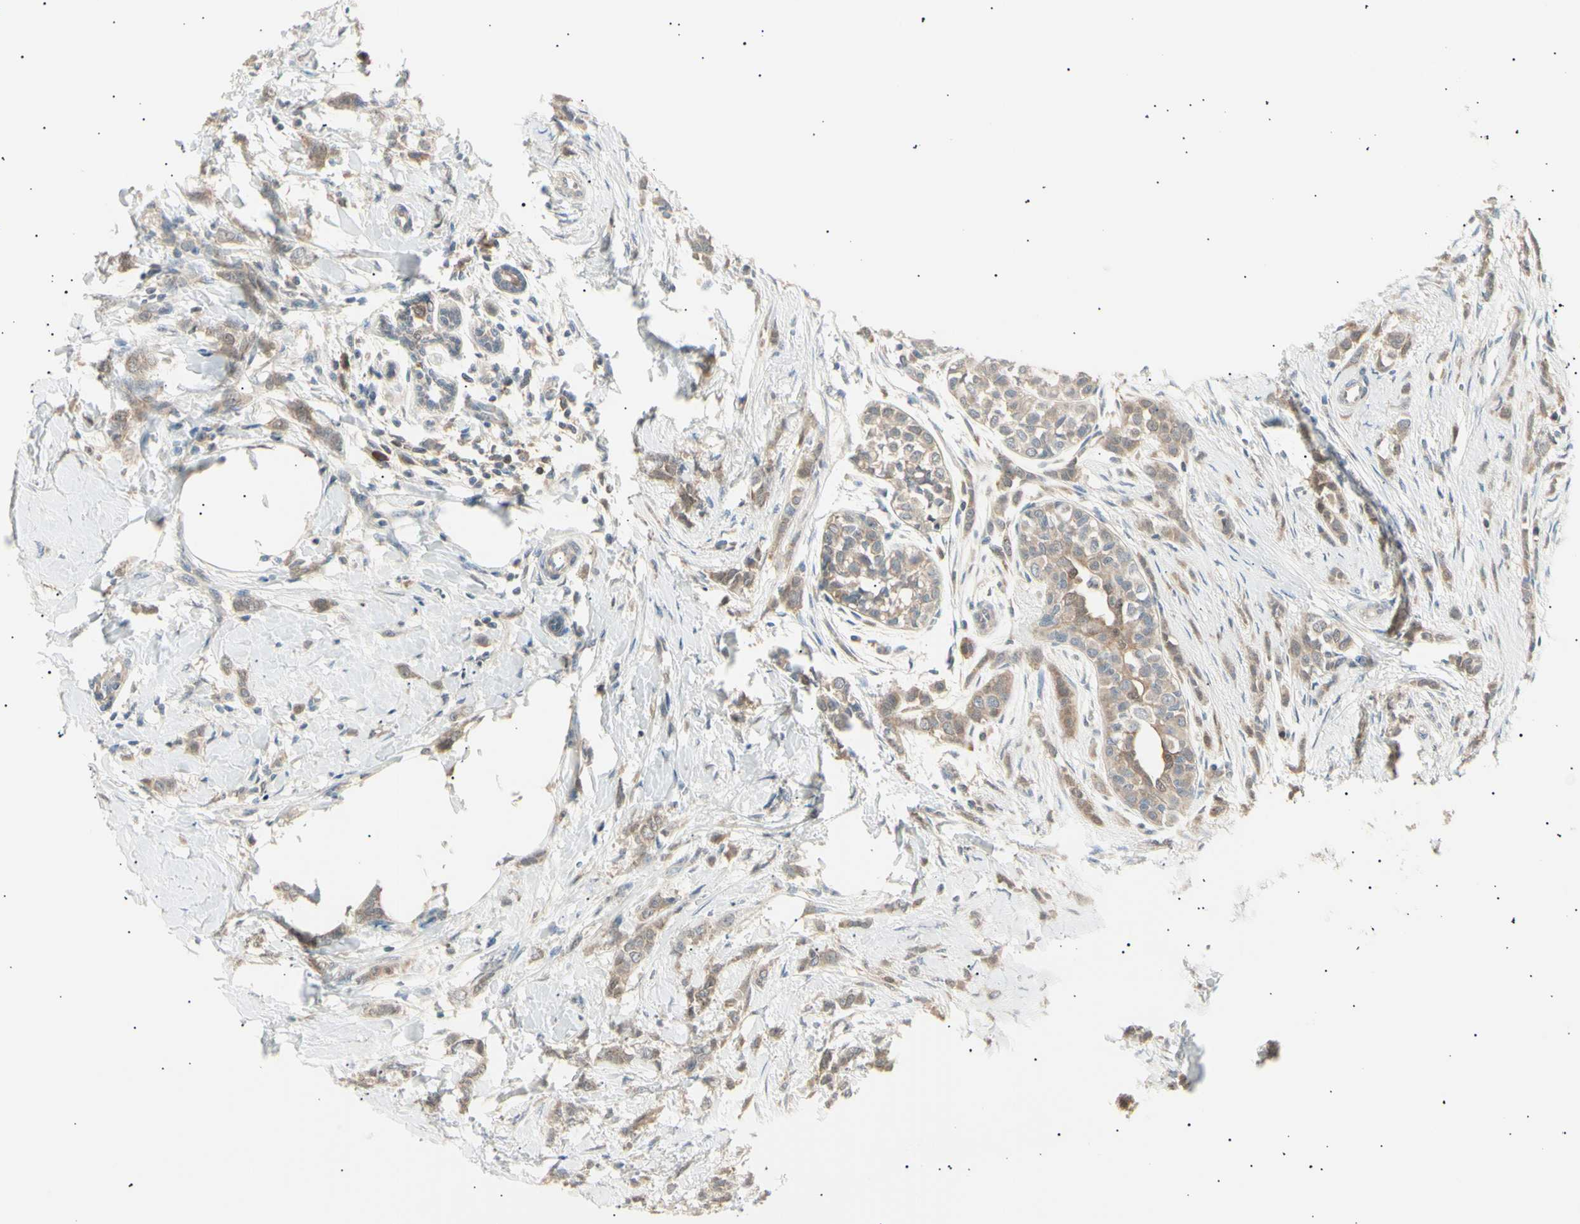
{"staining": {"intensity": "weak", "quantity": ">75%", "location": "cytoplasmic/membranous"}, "tissue": "breast cancer", "cell_type": "Tumor cells", "image_type": "cancer", "snomed": [{"axis": "morphology", "description": "Lobular carcinoma, in situ"}, {"axis": "morphology", "description": "Lobular carcinoma"}, {"axis": "topography", "description": "Breast"}], "caption": "Brown immunohistochemical staining in breast cancer reveals weak cytoplasmic/membranous staining in about >75% of tumor cells.", "gene": "LHPP", "patient": {"sex": "female", "age": 41}}